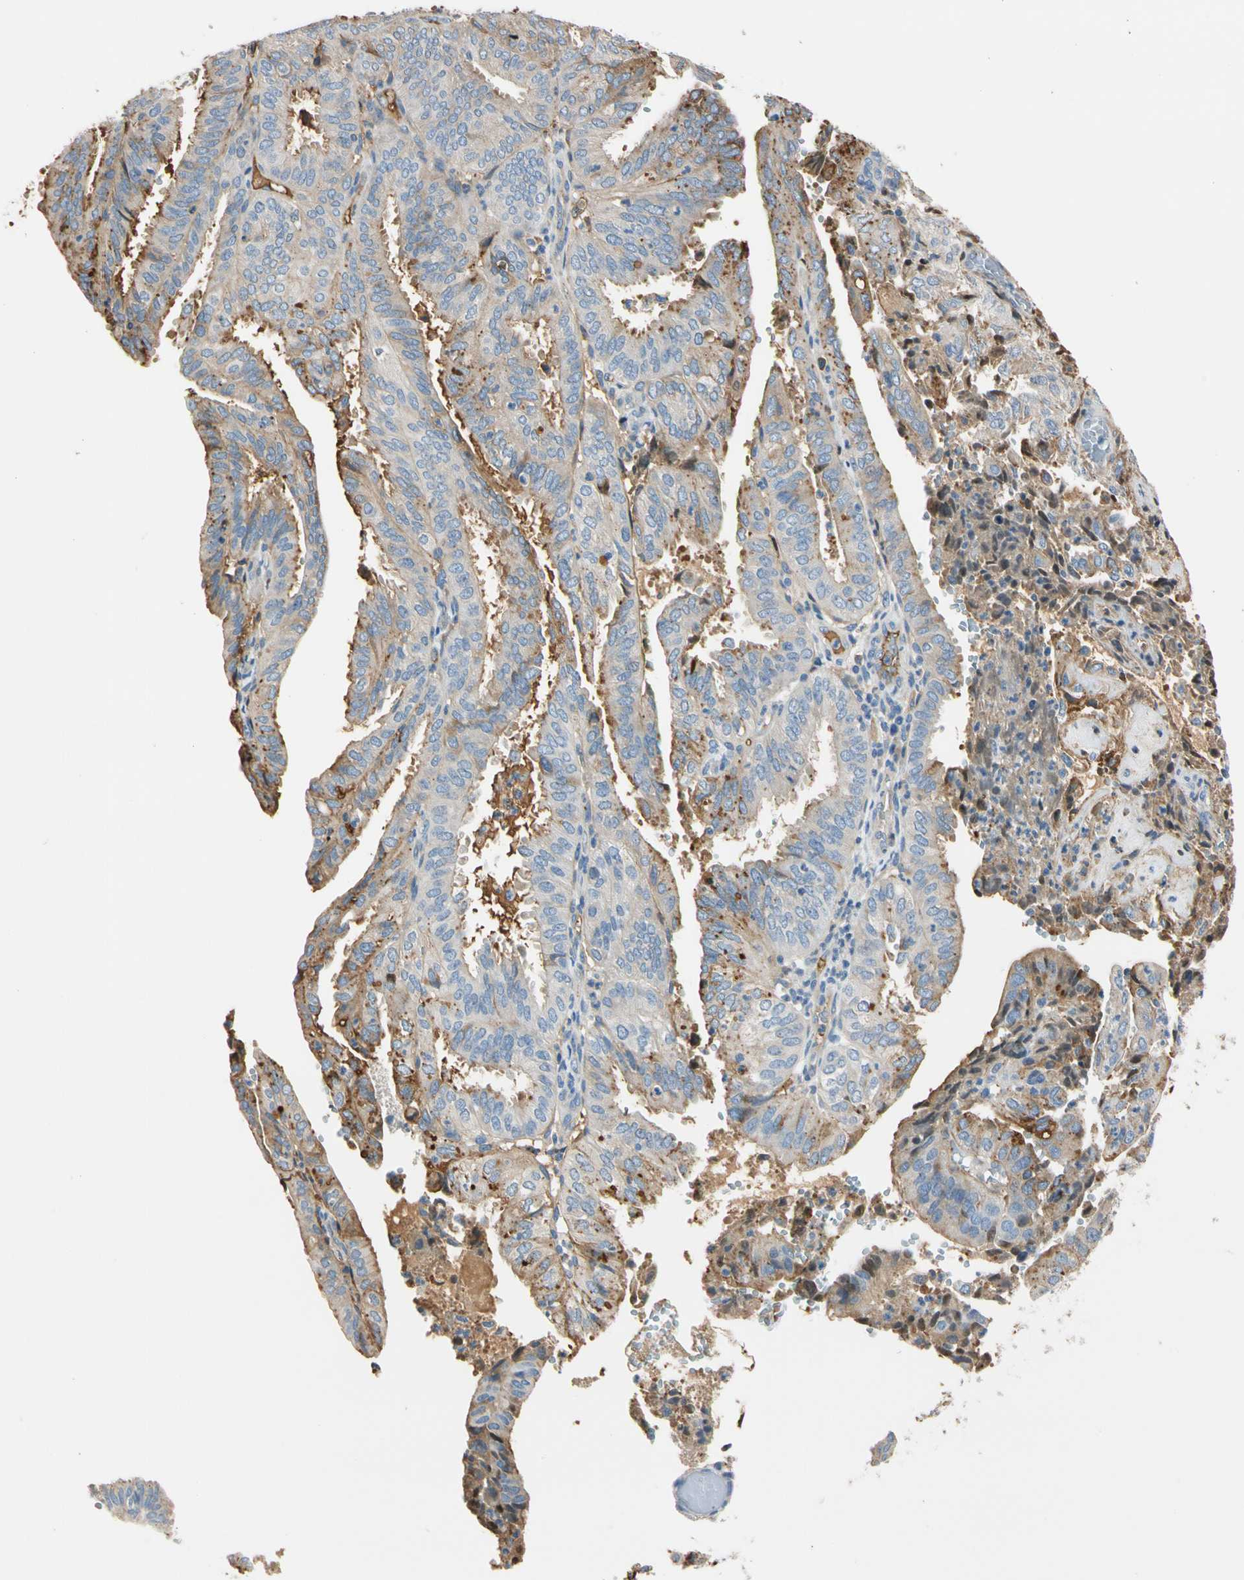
{"staining": {"intensity": "moderate", "quantity": ">75%", "location": "cytoplasmic/membranous"}, "tissue": "endometrial cancer", "cell_type": "Tumor cells", "image_type": "cancer", "snomed": [{"axis": "morphology", "description": "Adenocarcinoma, NOS"}, {"axis": "topography", "description": "Uterus"}], "caption": "Immunohistochemistry (IHC) photomicrograph of human adenocarcinoma (endometrial) stained for a protein (brown), which reveals medium levels of moderate cytoplasmic/membranous staining in about >75% of tumor cells.", "gene": "LAMB3", "patient": {"sex": "female", "age": 60}}